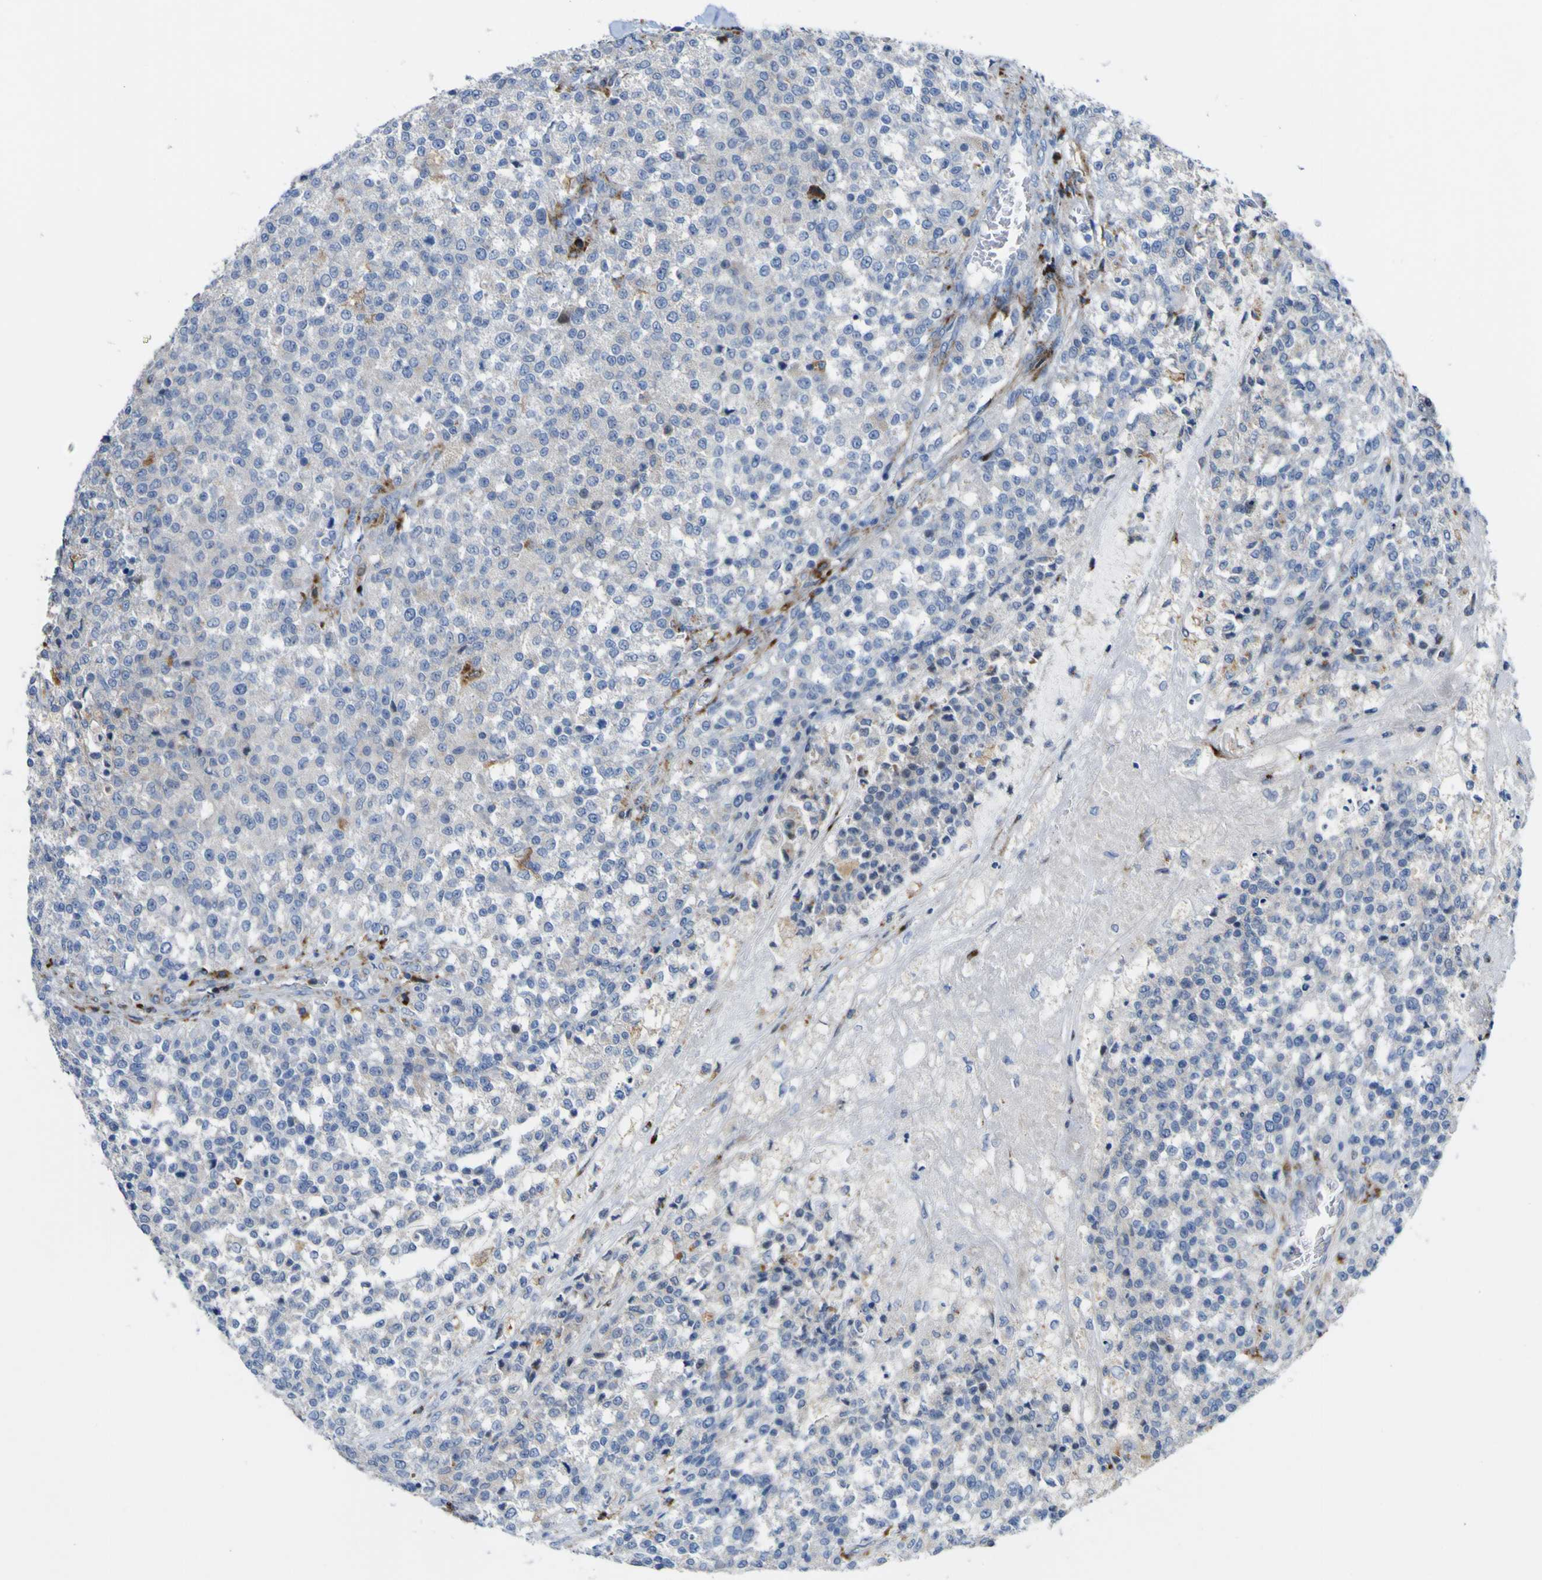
{"staining": {"intensity": "negative", "quantity": "none", "location": "none"}, "tissue": "testis cancer", "cell_type": "Tumor cells", "image_type": "cancer", "snomed": [{"axis": "morphology", "description": "Seminoma, NOS"}, {"axis": "topography", "description": "Testis"}], "caption": "Tumor cells are negative for brown protein staining in testis cancer.", "gene": "PTPRF", "patient": {"sex": "male", "age": 59}}